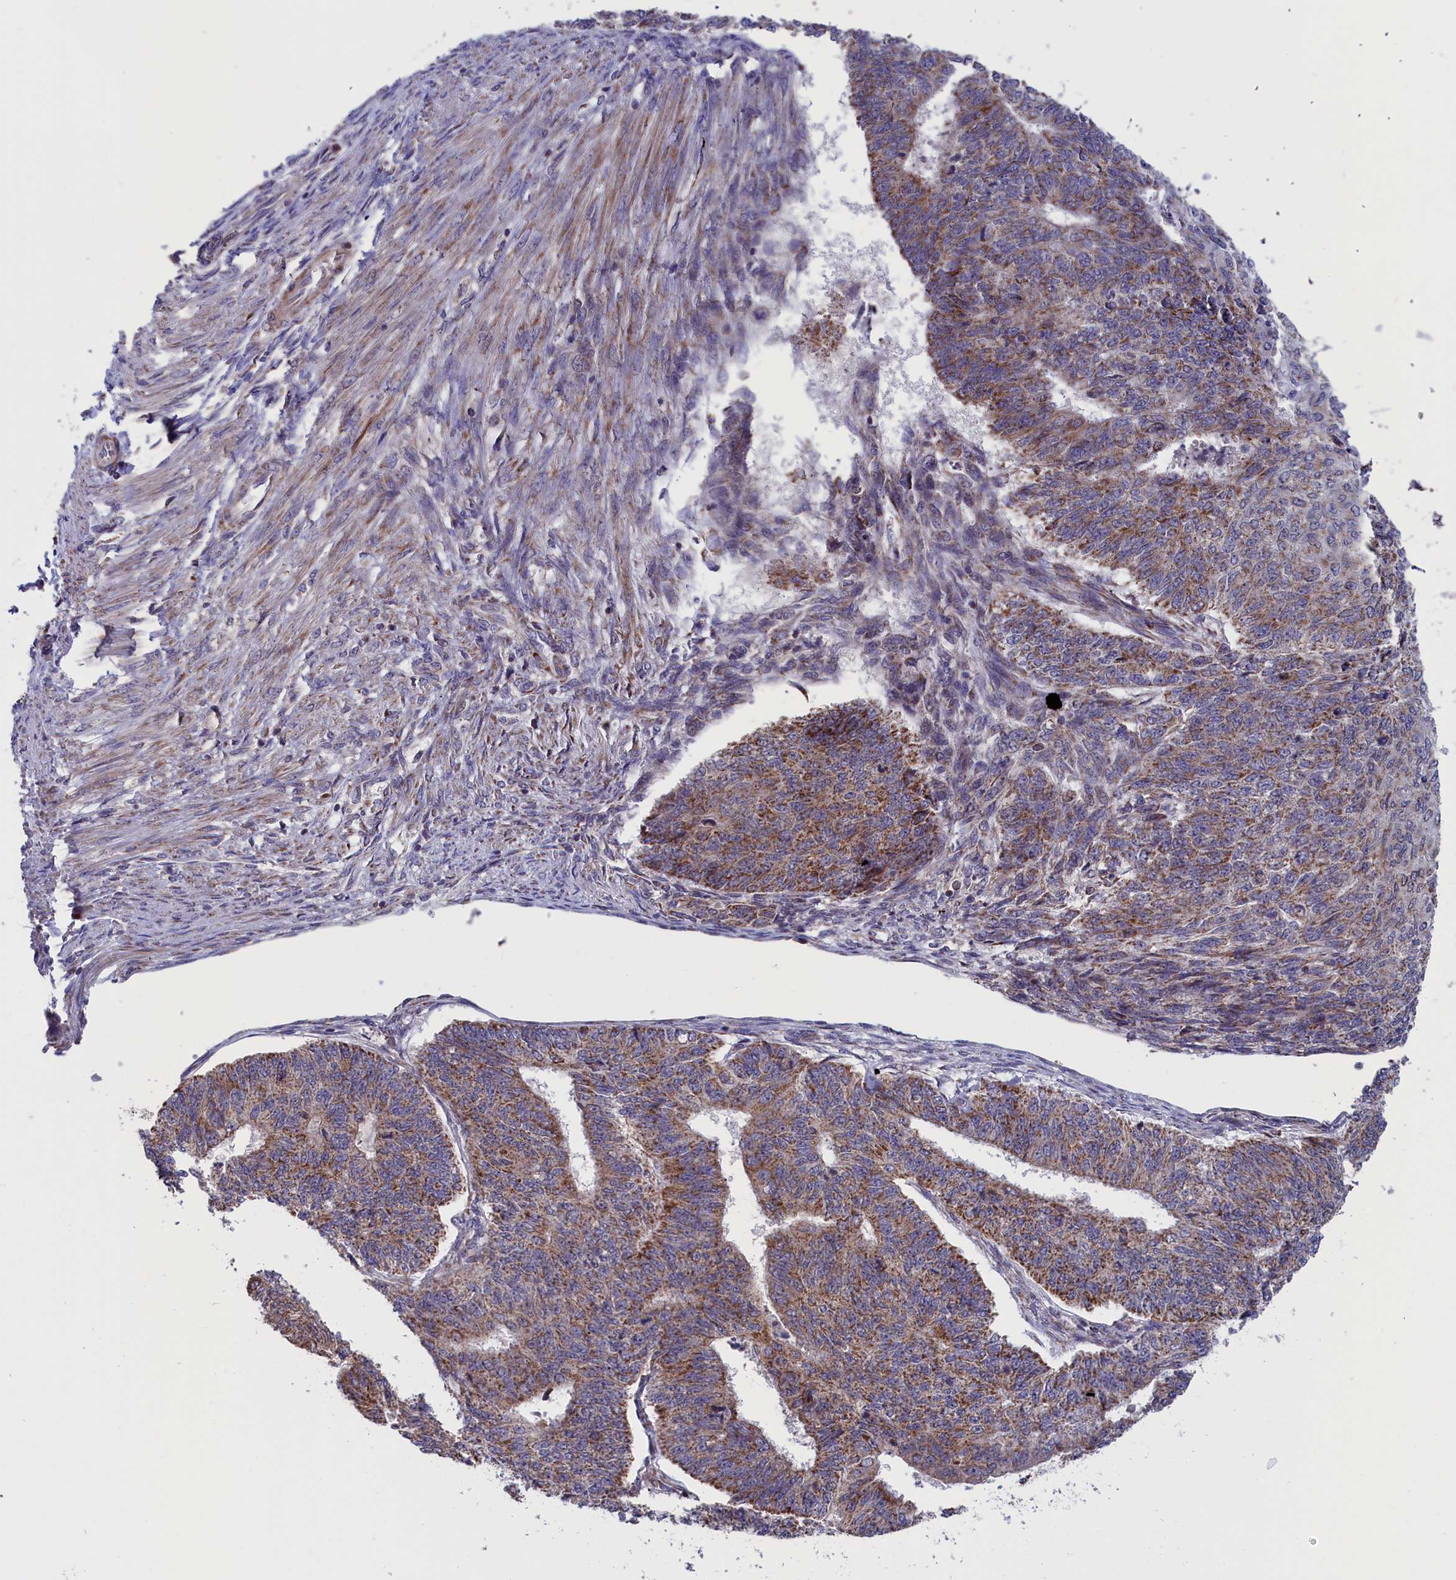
{"staining": {"intensity": "weak", "quantity": "25%-75%", "location": "cytoplasmic/membranous"}, "tissue": "endometrial cancer", "cell_type": "Tumor cells", "image_type": "cancer", "snomed": [{"axis": "morphology", "description": "Adenocarcinoma, NOS"}, {"axis": "topography", "description": "Endometrium"}], "caption": "There is low levels of weak cytoplasmic/membranous positivity in tumor cells of endometrial cancer, as demonstrated by immunohistochemical staining (brown color).", "gene": "TIMM44", "patient": {"sex": "female", "age": 32}}